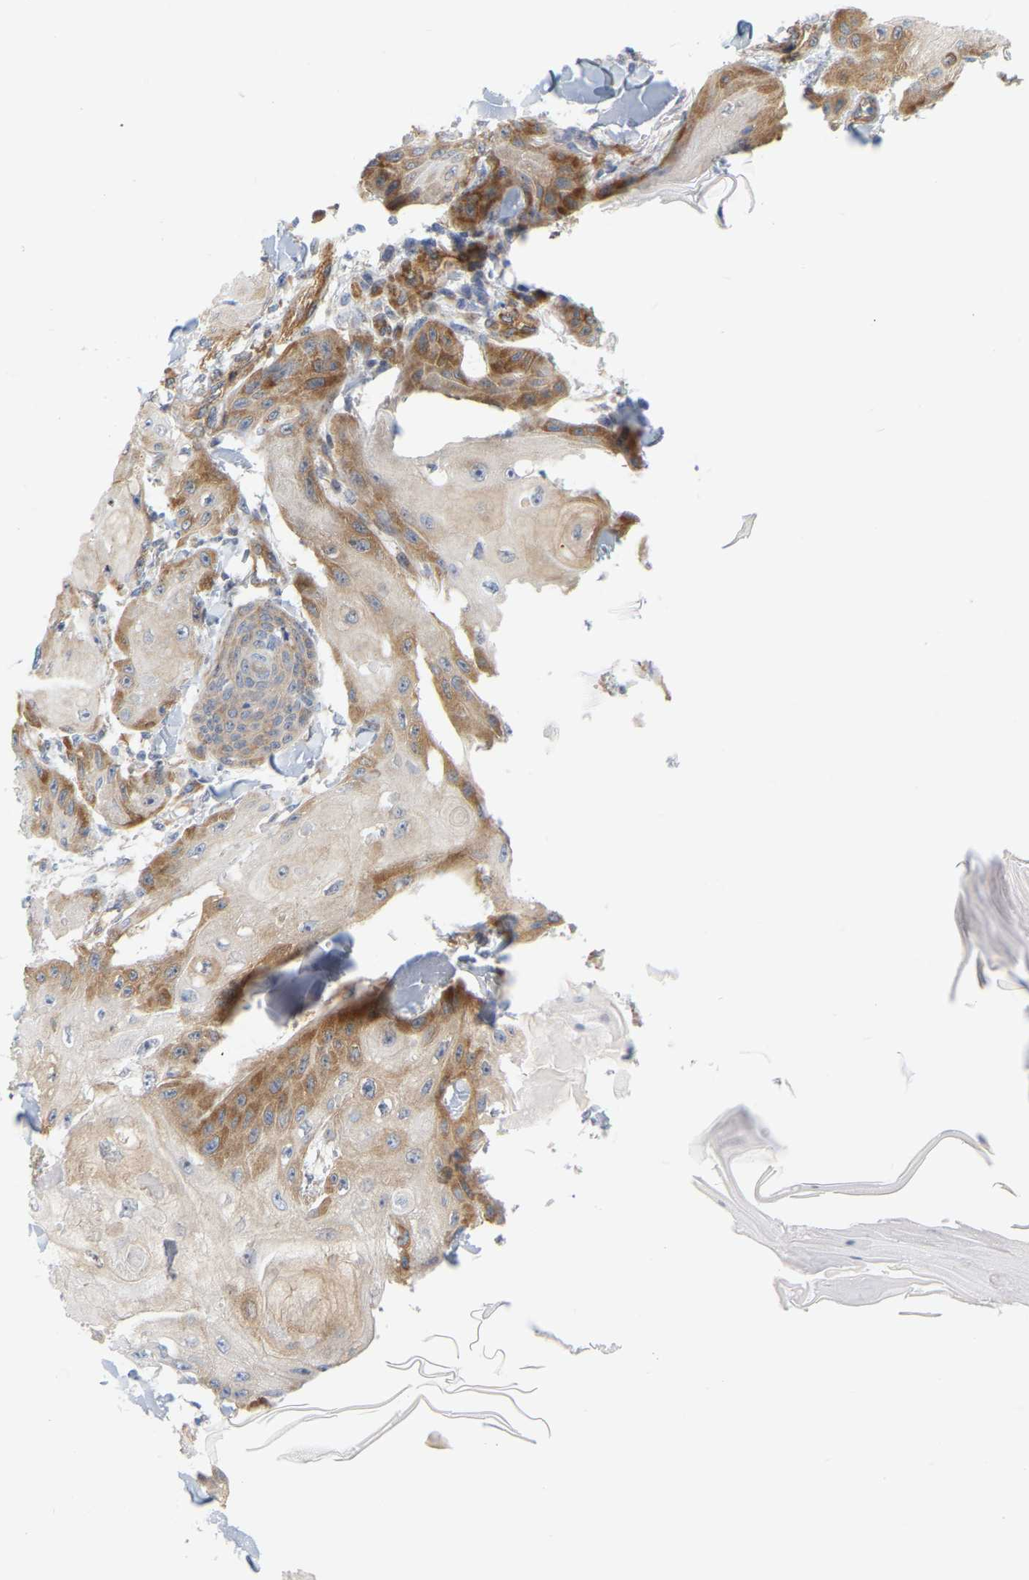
{"staining": {"intensity": "moderate", "quantity": "25%-75%", "location": "cytoplasmic/membranous"}, "tissue": "skin cancer", "cell_type": "Tumor cells", "image_type": "cancer", "snomed": [{"axis": "morphology", "description": "Squamous cell carcinoma, NOS"}, {"axis": "topography", "description": "Skin"}], "caption": "Immunohistochemical staining of human skin cancer reveals moderate cytoplasmic/membranous protein positivity in approximately 25%-75% of tumor cells. (Brightfield microscopy of DAB IHC at high magnification).", "gene": "RAPH1", "patient": {"sex": "male", "age": 74}}